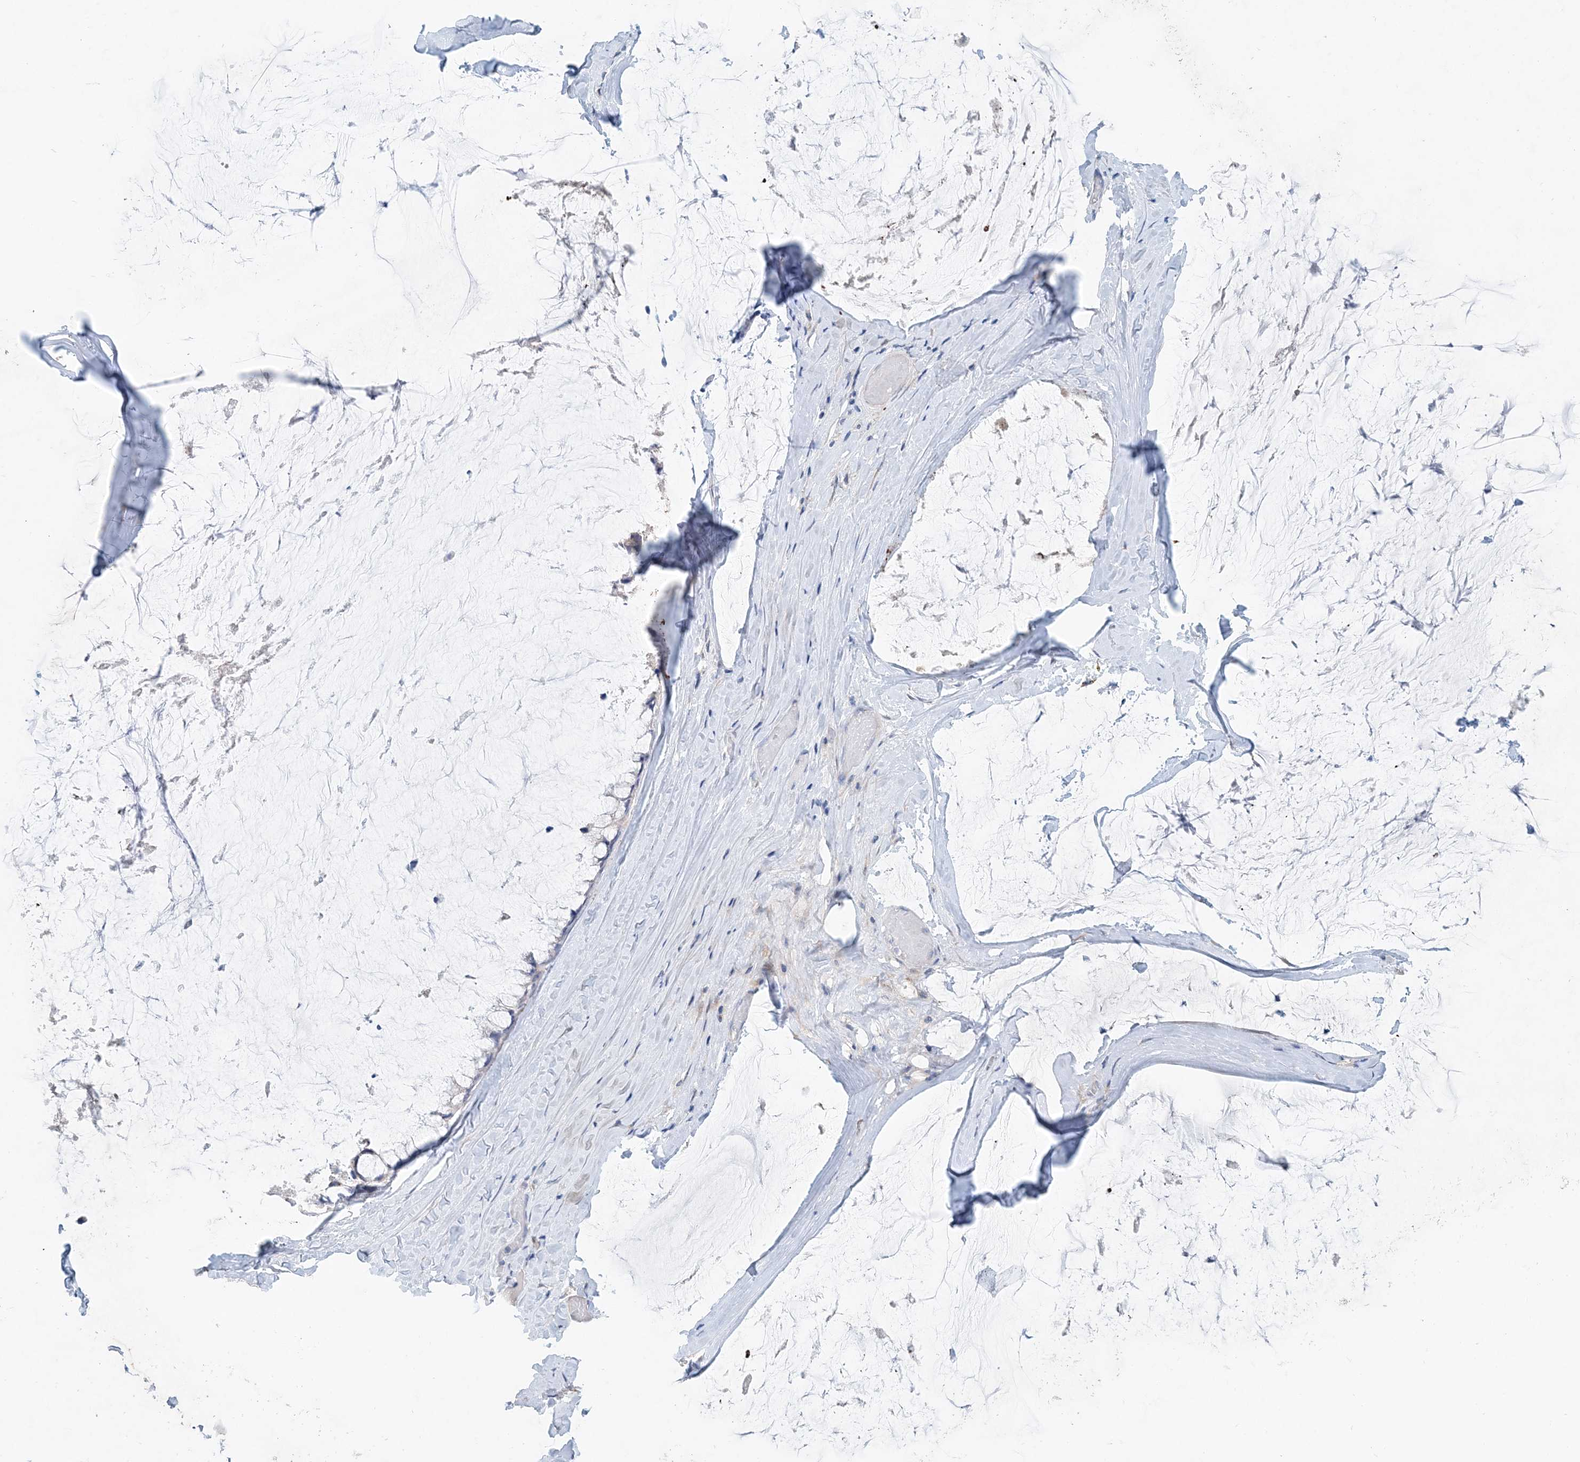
{"staining": {"intensity": "negative", "quantity": "none", "location": "none"}, "tissue": "ovarian cancer", "cell_type": "Tumor cells", "image_type": "cancer", "snomed": [{"axis": "morphology", "description": "Cystadenocarcinoma, mucinous, NOS"}, {"axis": "topography", "description": "Ovary"}], "caption": "Tumor cells are negative for protein expression in human mucinous cystadenocarcinoma (ovarian).", "gene": "PFN2", "patient": {"sex": "female", "age": 39}}